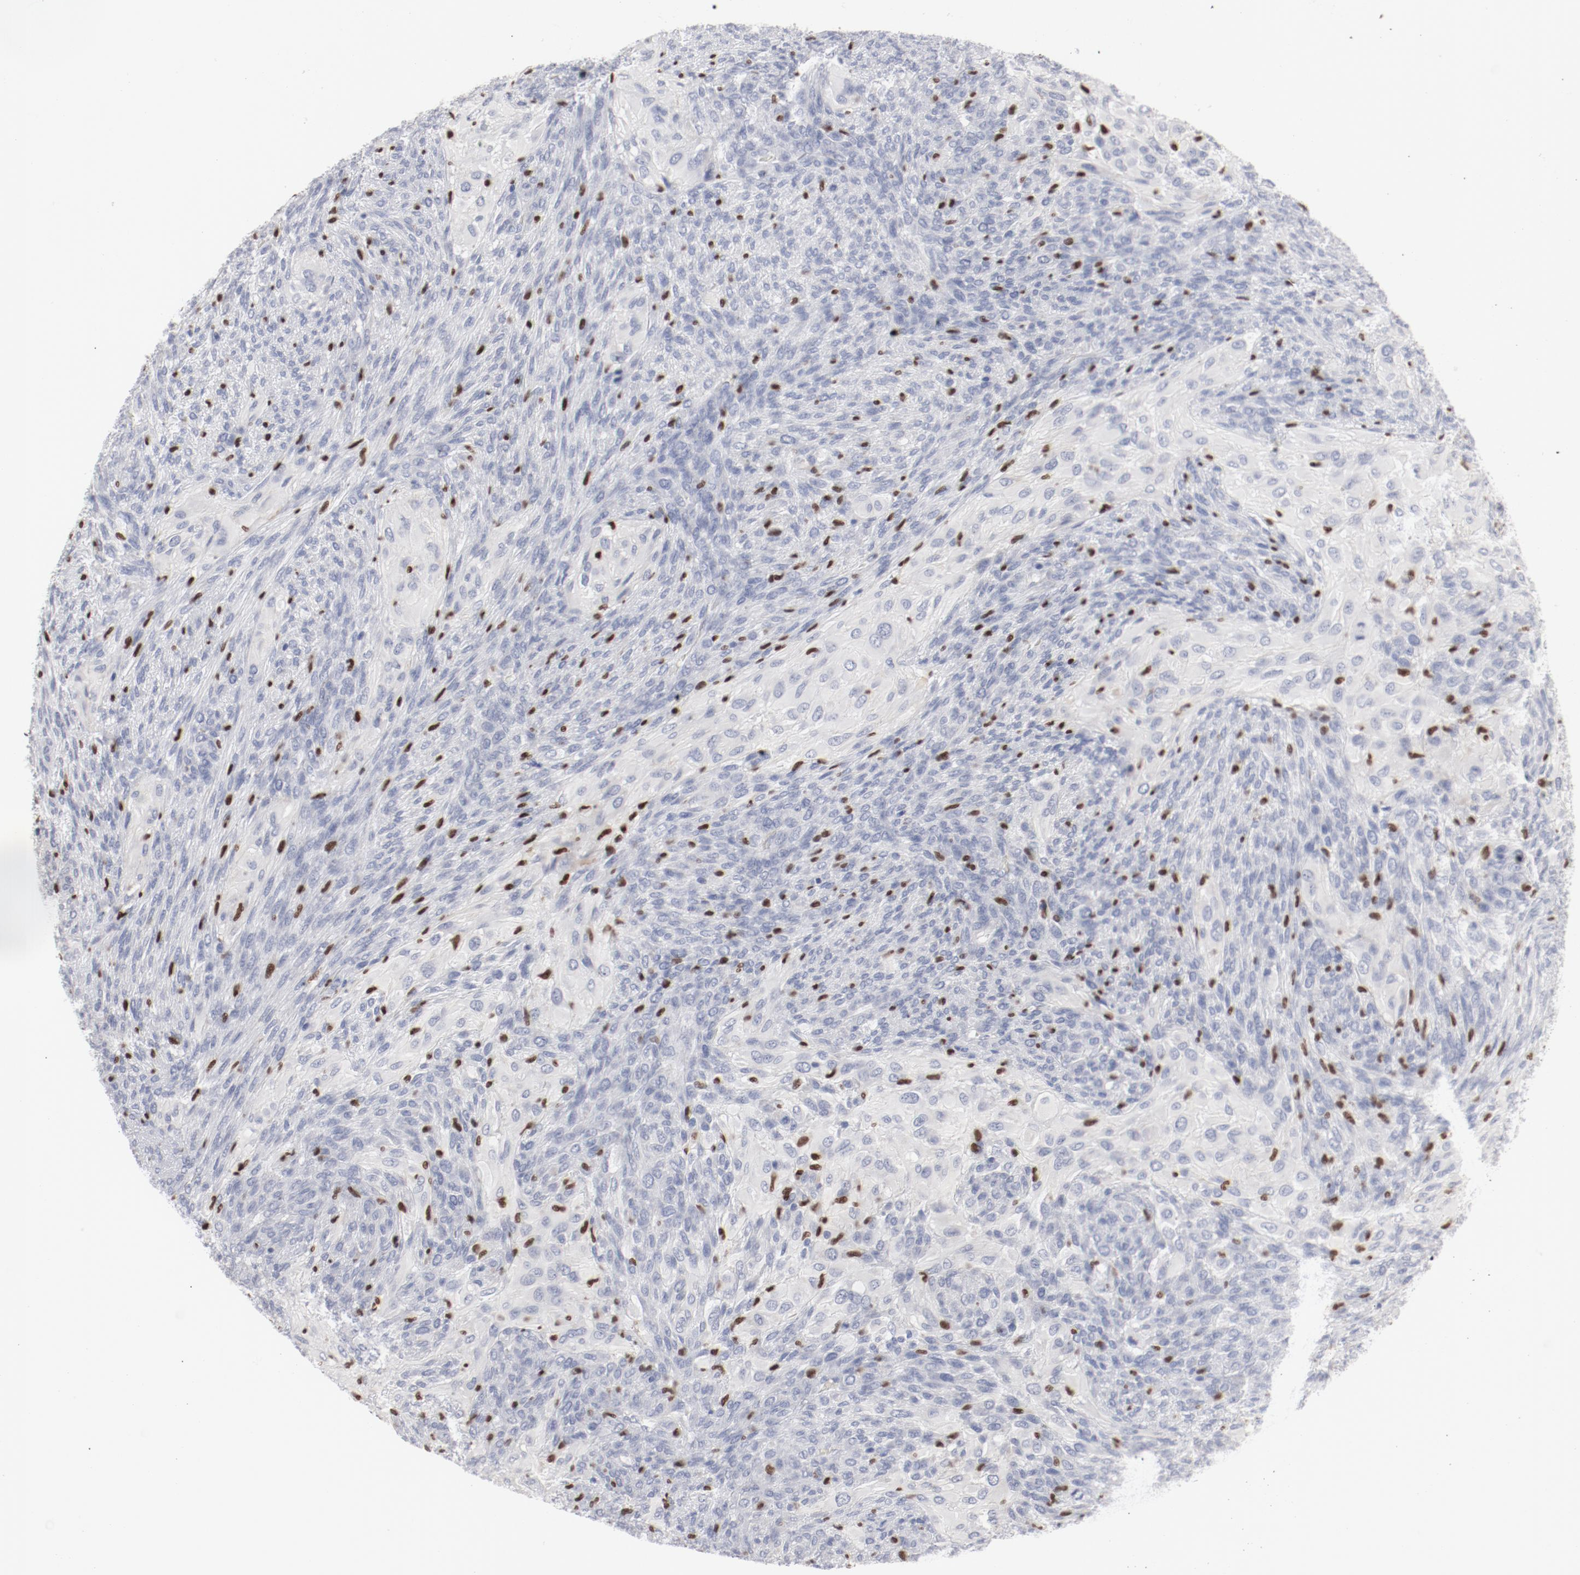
{"staining": {"intensity": "negative", "quantity": "none", "location": "none"}, "tissue": "glioma", "cell_type": "Tumor cells", "image_type": "cancer", "snomed": [{"axis": "morphology", "description": "Glioma, malignant, High grade"}, {"axis": "topography", "description": "Cerebral cortex"}], "caption": "DAB (3,3'-diaminobenzidine) immunohistochemical staining of human glioma demonstrates no significant staining in tumor cells.", "gene": "SPI1", "patient": {"sex": "female", "age": 55}}